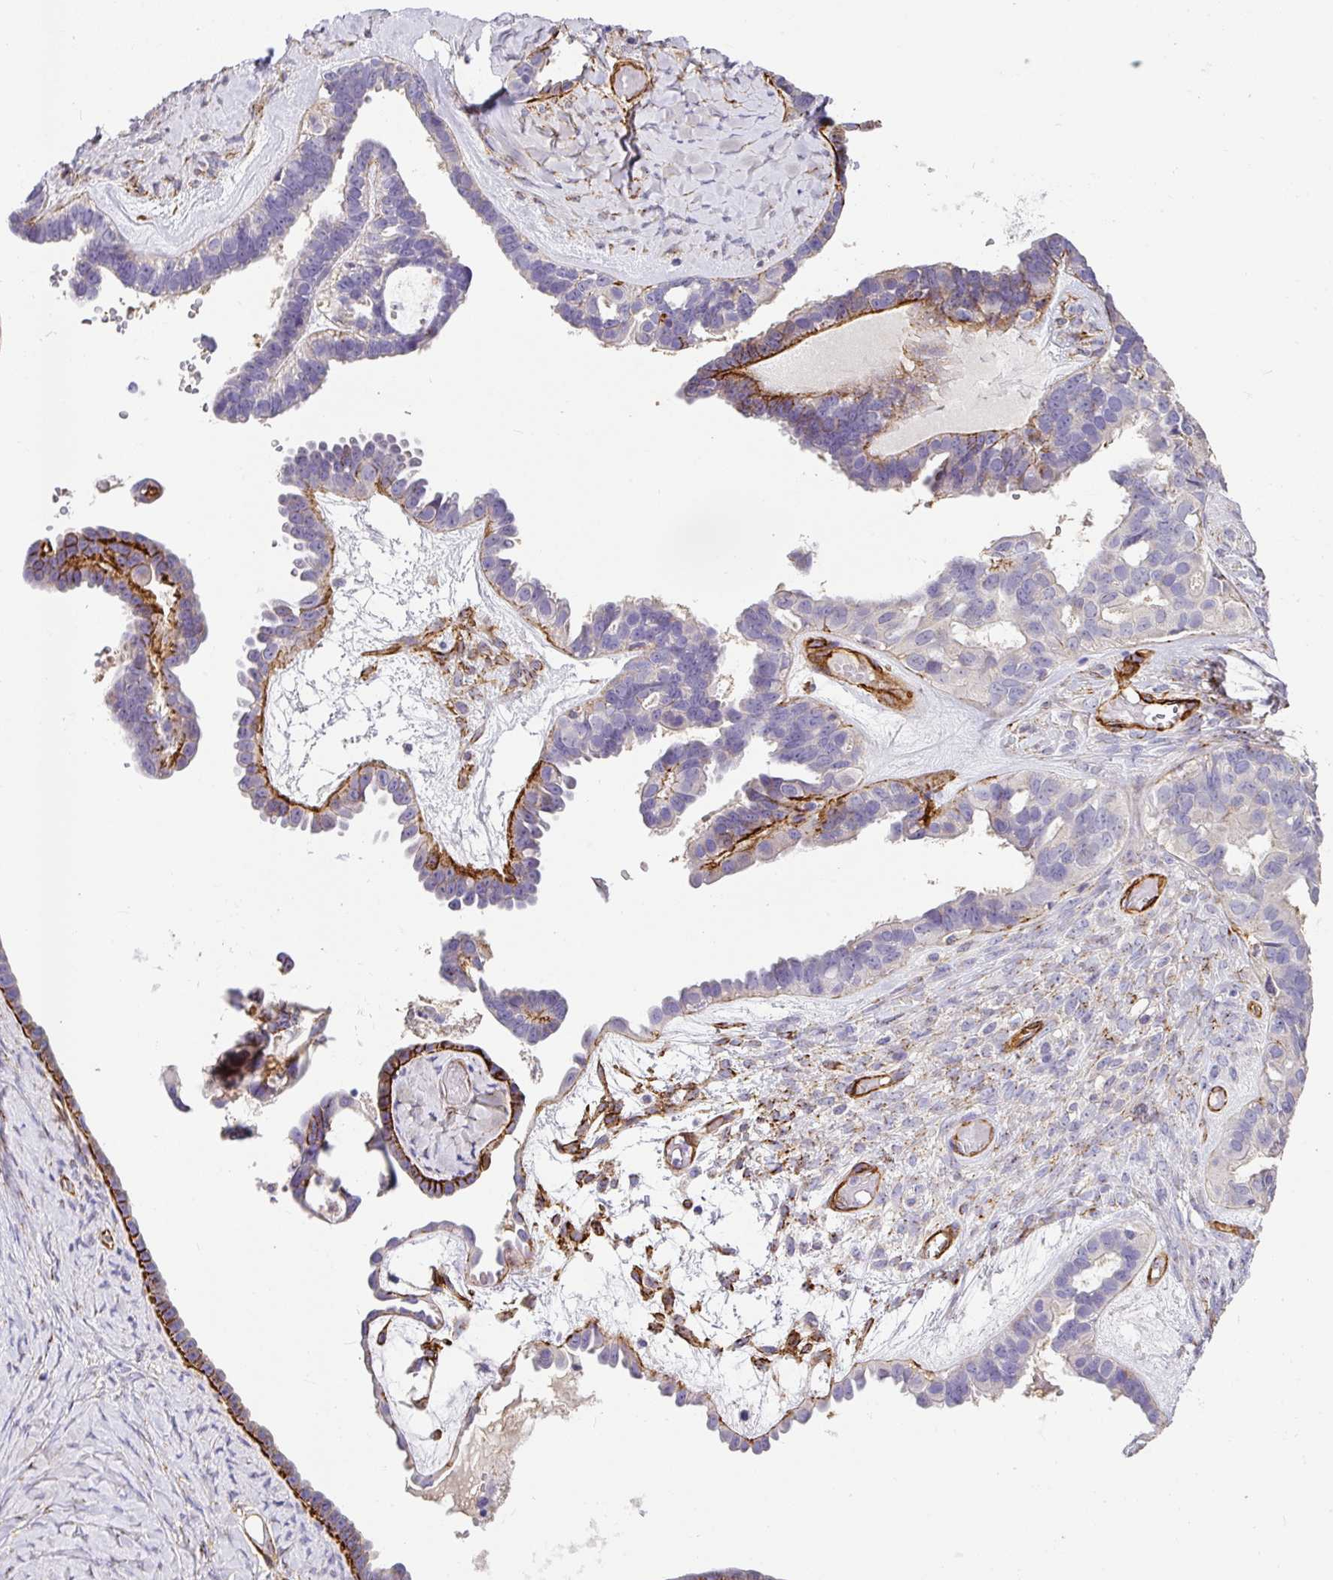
{"staining": {"intensity": "strong", "quantity": "<25%", "location": "cytoplasmic/membranous"}, "tissue": "ovarian cancer", "cell_type": "Tumor cells", "image_type": "cancer", "snomed": [{"axis": "morphology", "description": "Cystadenocarcinoma, serous, NOS"}, {"axis": "topography", "description": "Ovary"}], "caption": "There is medium levels of strong cytoplasmic/membranous staining in tumor cells of ovarian cancer, as demonstrated by immunohistochemical staining (brown color).", "gene": "SLC25A17", "patient": {"sex": "female", "age": 69}}